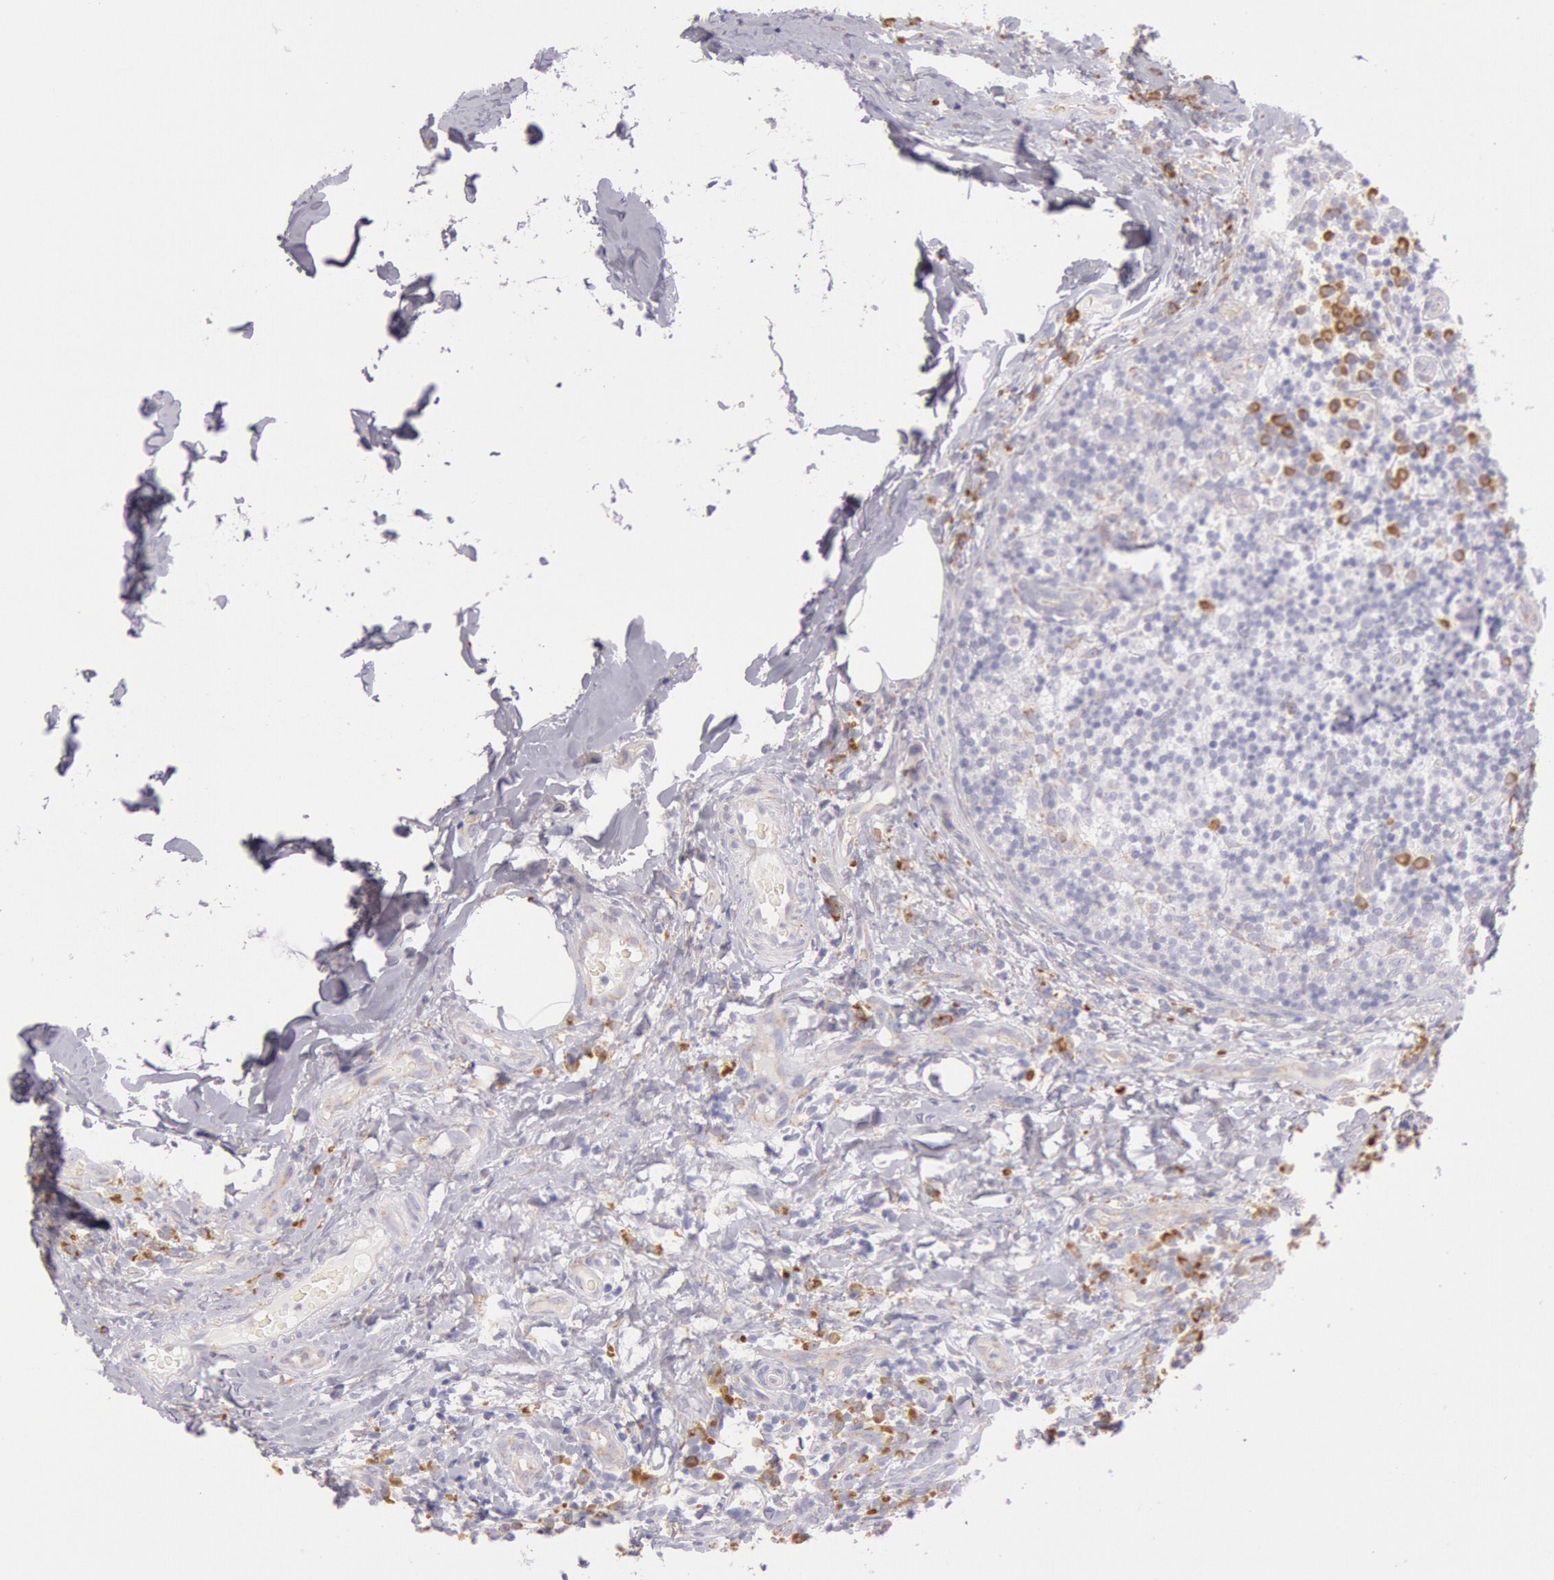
{"staining": {"intensity": "strong", "quantity": "<25%", "location": "cytoplasmic/membranous"}, "tissue": "lymph node", "cell_type": "Germinal center cells", "image_type": "normal", "snomed": [{"axis": "morphology", "description": "Normal tissue, NOS"}, {"axis": "morphology", "description": "Inflammation, NOS"}, {"axis": "topography", "description": "Lymph node"}], "caption": "The immunohistochemical stain labels strong cytoplasmic/membranous positivity in germinal center cells of normal lymph node. Ihc stains the protein in brown and the nuclei are stained blue.", "gene": "CIDEB", "patient": {"sex": "male", "age": 46}}